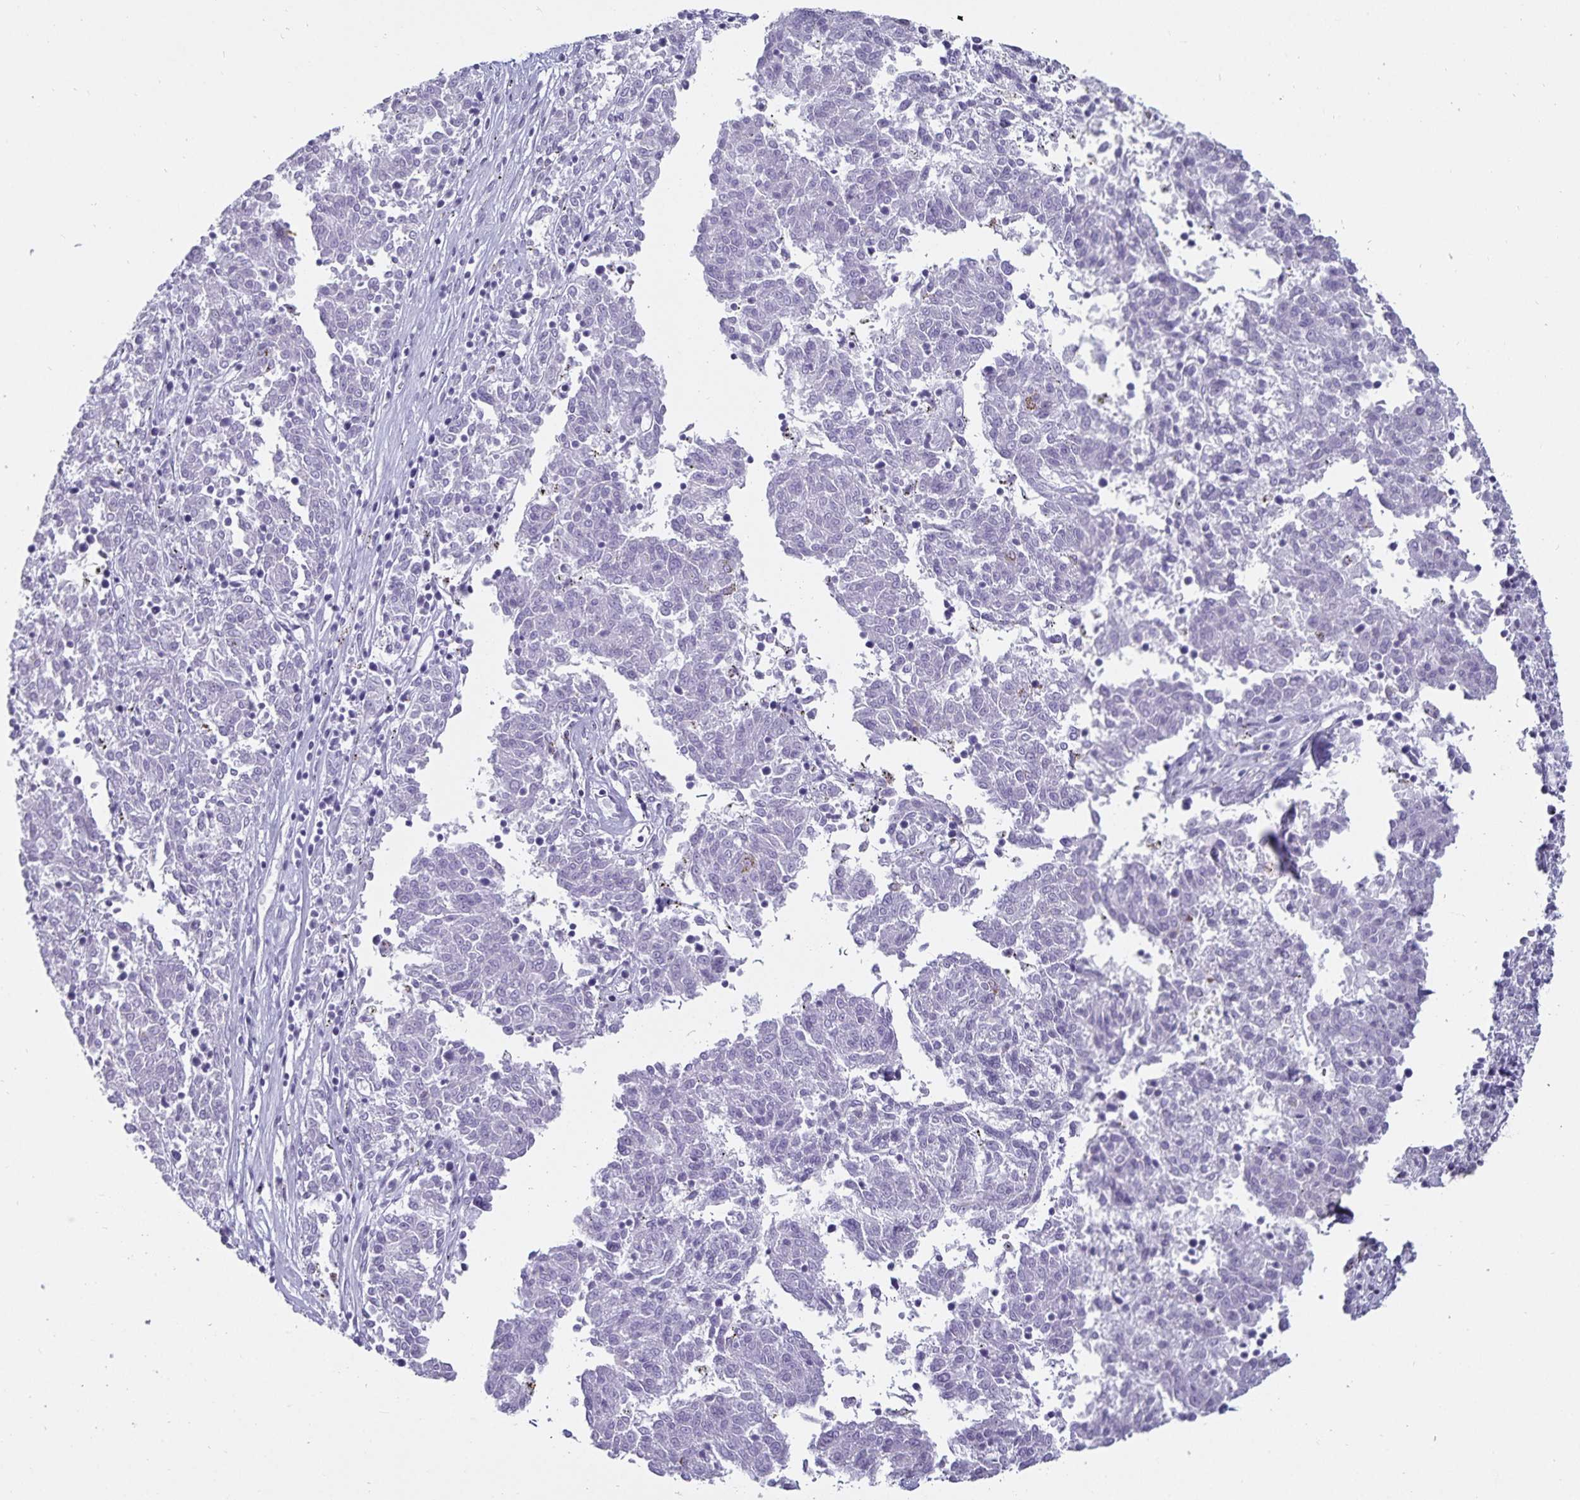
{"staining": {"intensity": "negative", "quantity": "none", "location": "none"}, "tissue": "melanoma", "cell_type": "Tumor cells", "image_type": "cancer", "snomed": [{"axis": "morphology", "description": "Malignant melanoma, NOS"}, {"axis": "topography", "description": "Skin"}], "caption": "Tumor cells are negative for brown protein staining in malignant melanoma.", "gene": "DEFA6", "patient": {"sex": "female", "age": 72}}